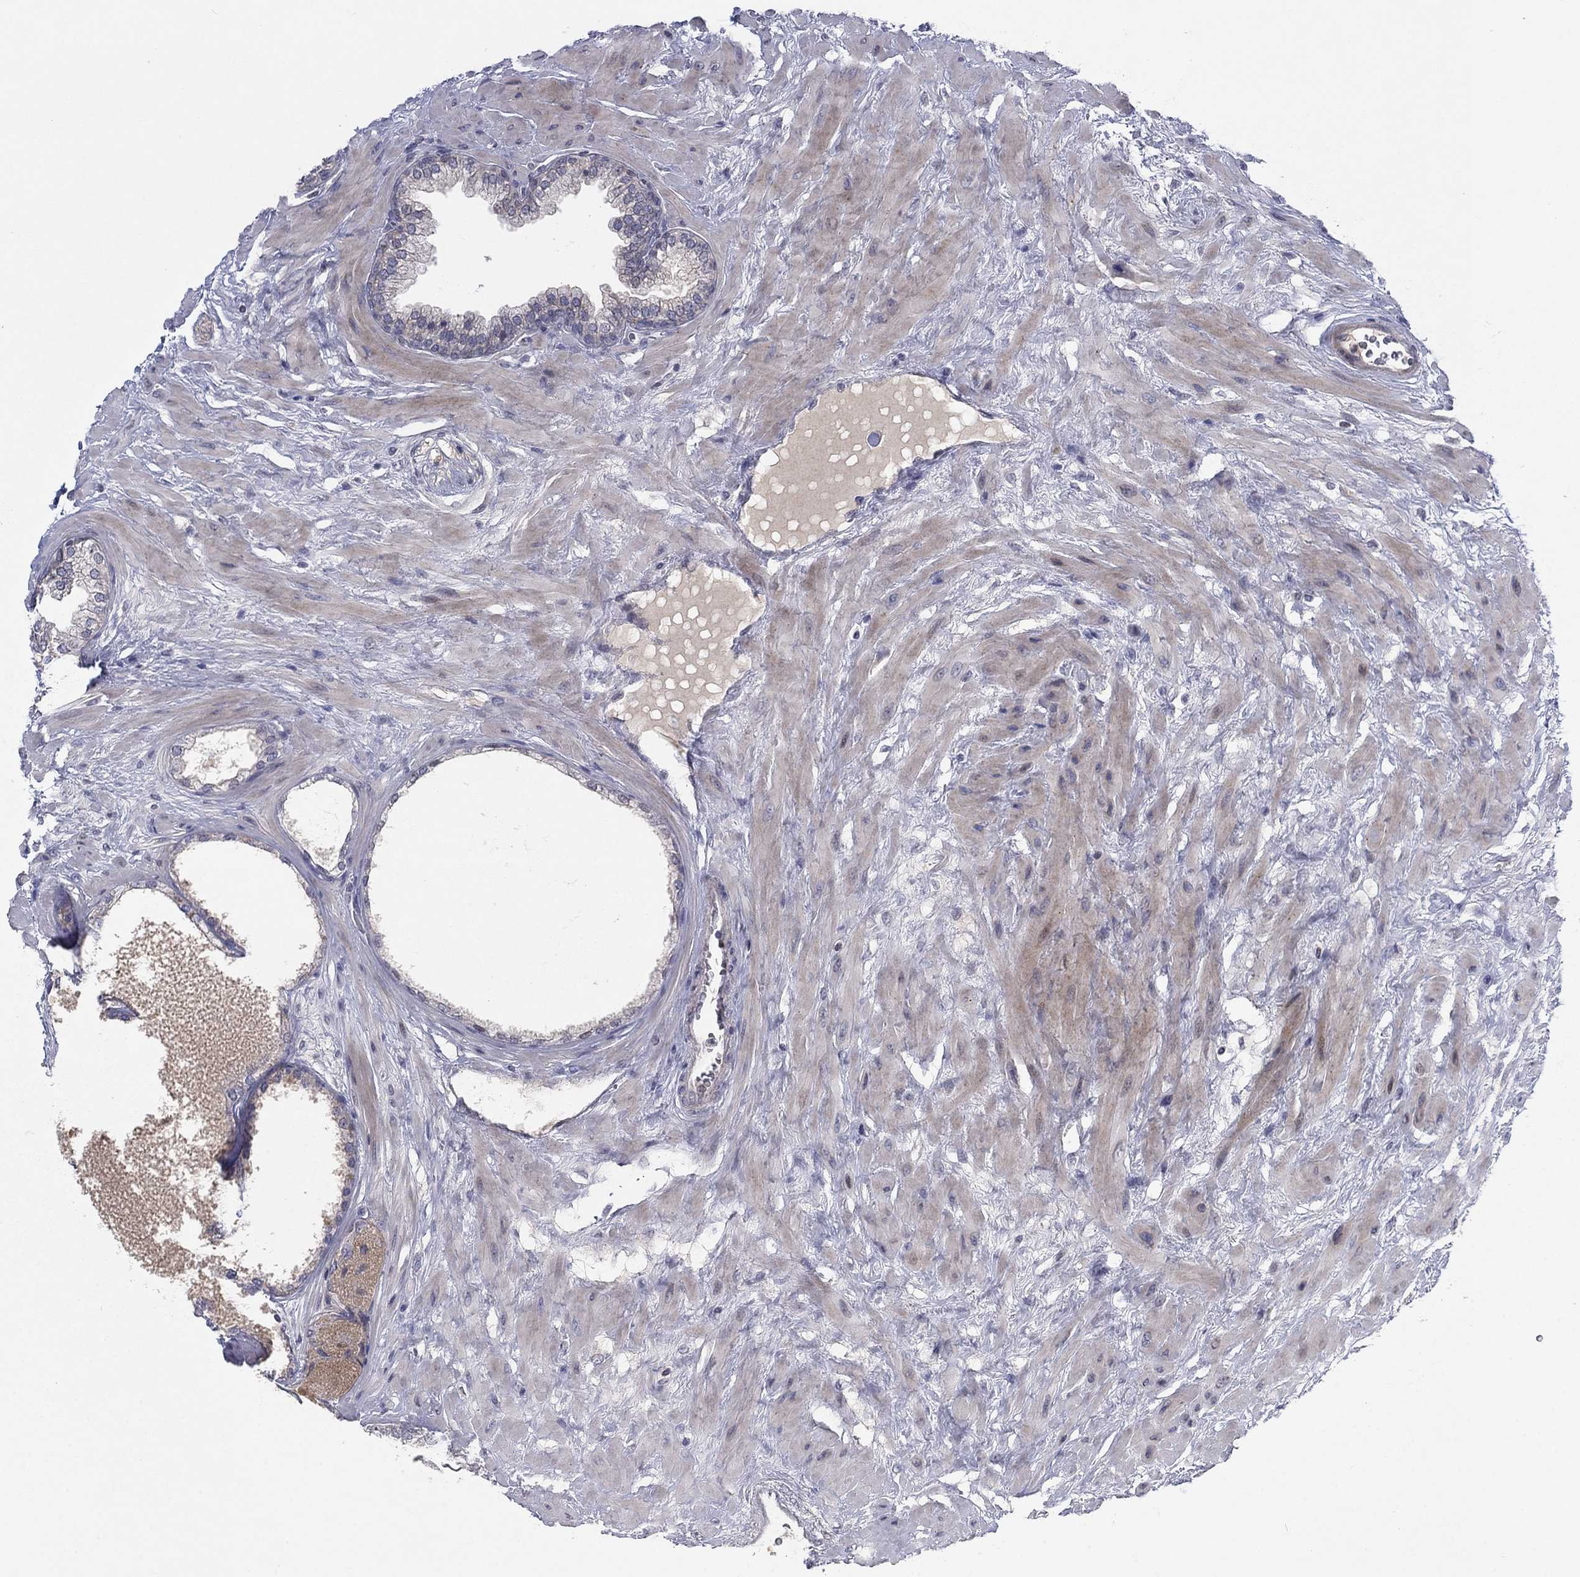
{"staining": {"intensity": "negative", "quantity": "none", "location": "none"}, "tissue": "prostate cancer", "cell_type": "Tumor cells", "image_type": "cancer", "snomed": [{"axis": "morphology", "description": "Adenocarcinoma, Low grade"}, {"axis": "topography", "description": "Prostate"}], "caption": "A photomicrograph of human prostate cancer is negative for staining in tumor cells. (DAB immunohistochemistry, high magnification).", "gene": "AMN1", "patient": {"sex": "male", "age": 72}}